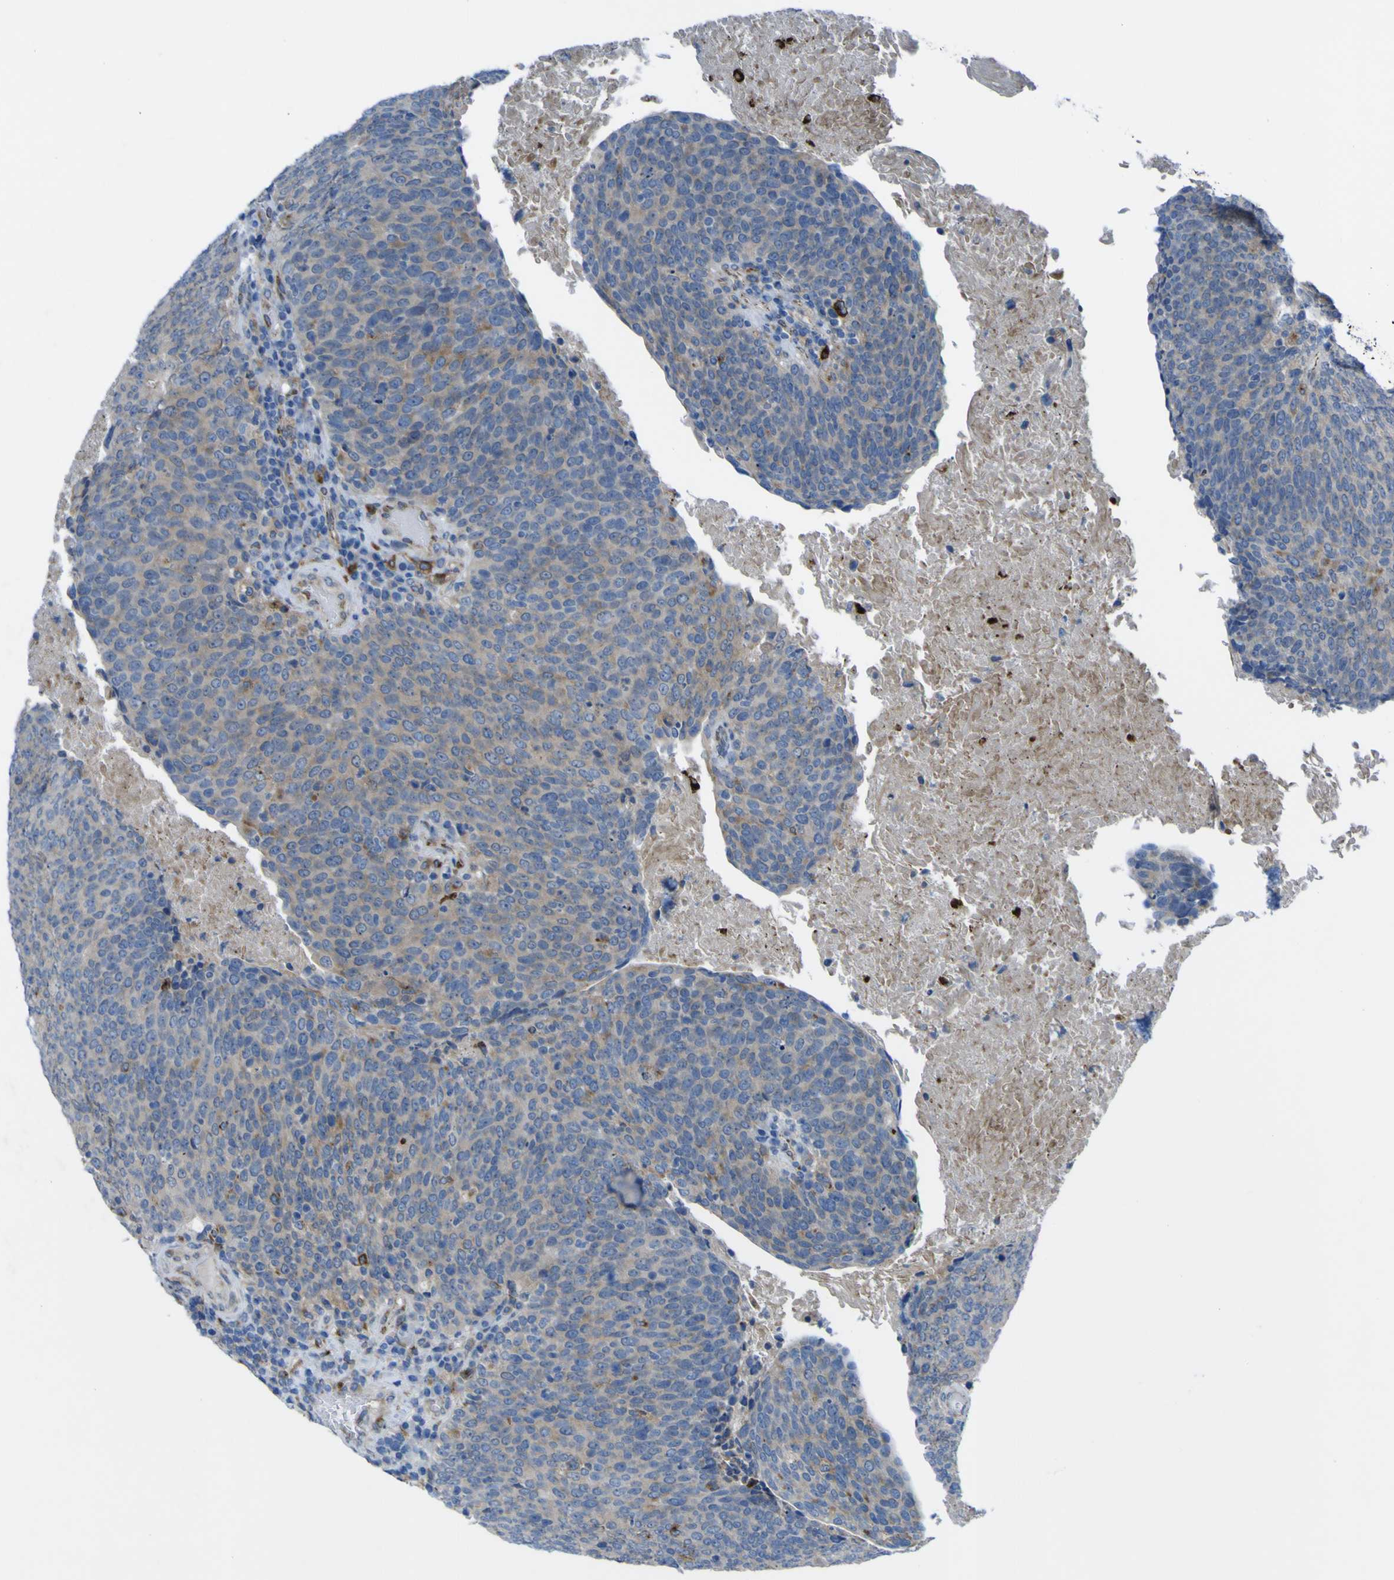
{"staining": {"intensity": "moderate", "quantity": "<25%", "location": "cytoplasmic/membranous"}, "tissue": "head and neck cancer", "cell_type": "Tumor cells", "image_type": "cancer", "snomed": [{"axis": "morphology", "description": "Squamous cell carcinoma, NOS"}, {"axis": "morphology", "description": "Squamous cell carcinoma, metastatic, NOS"}, {"axis": "topography", "description": "Lymph node"}, {"axis": "topography", "description": "Head-Neck"}], "caption": "A brown stain labels moderate cytoplasmic/membranous positivity of a protein in head and neck cancer (metastatic squamous cell carcinoma) tumor cells.", "gene": "CST3", "patient": {"sex": "male", "age": 62}}